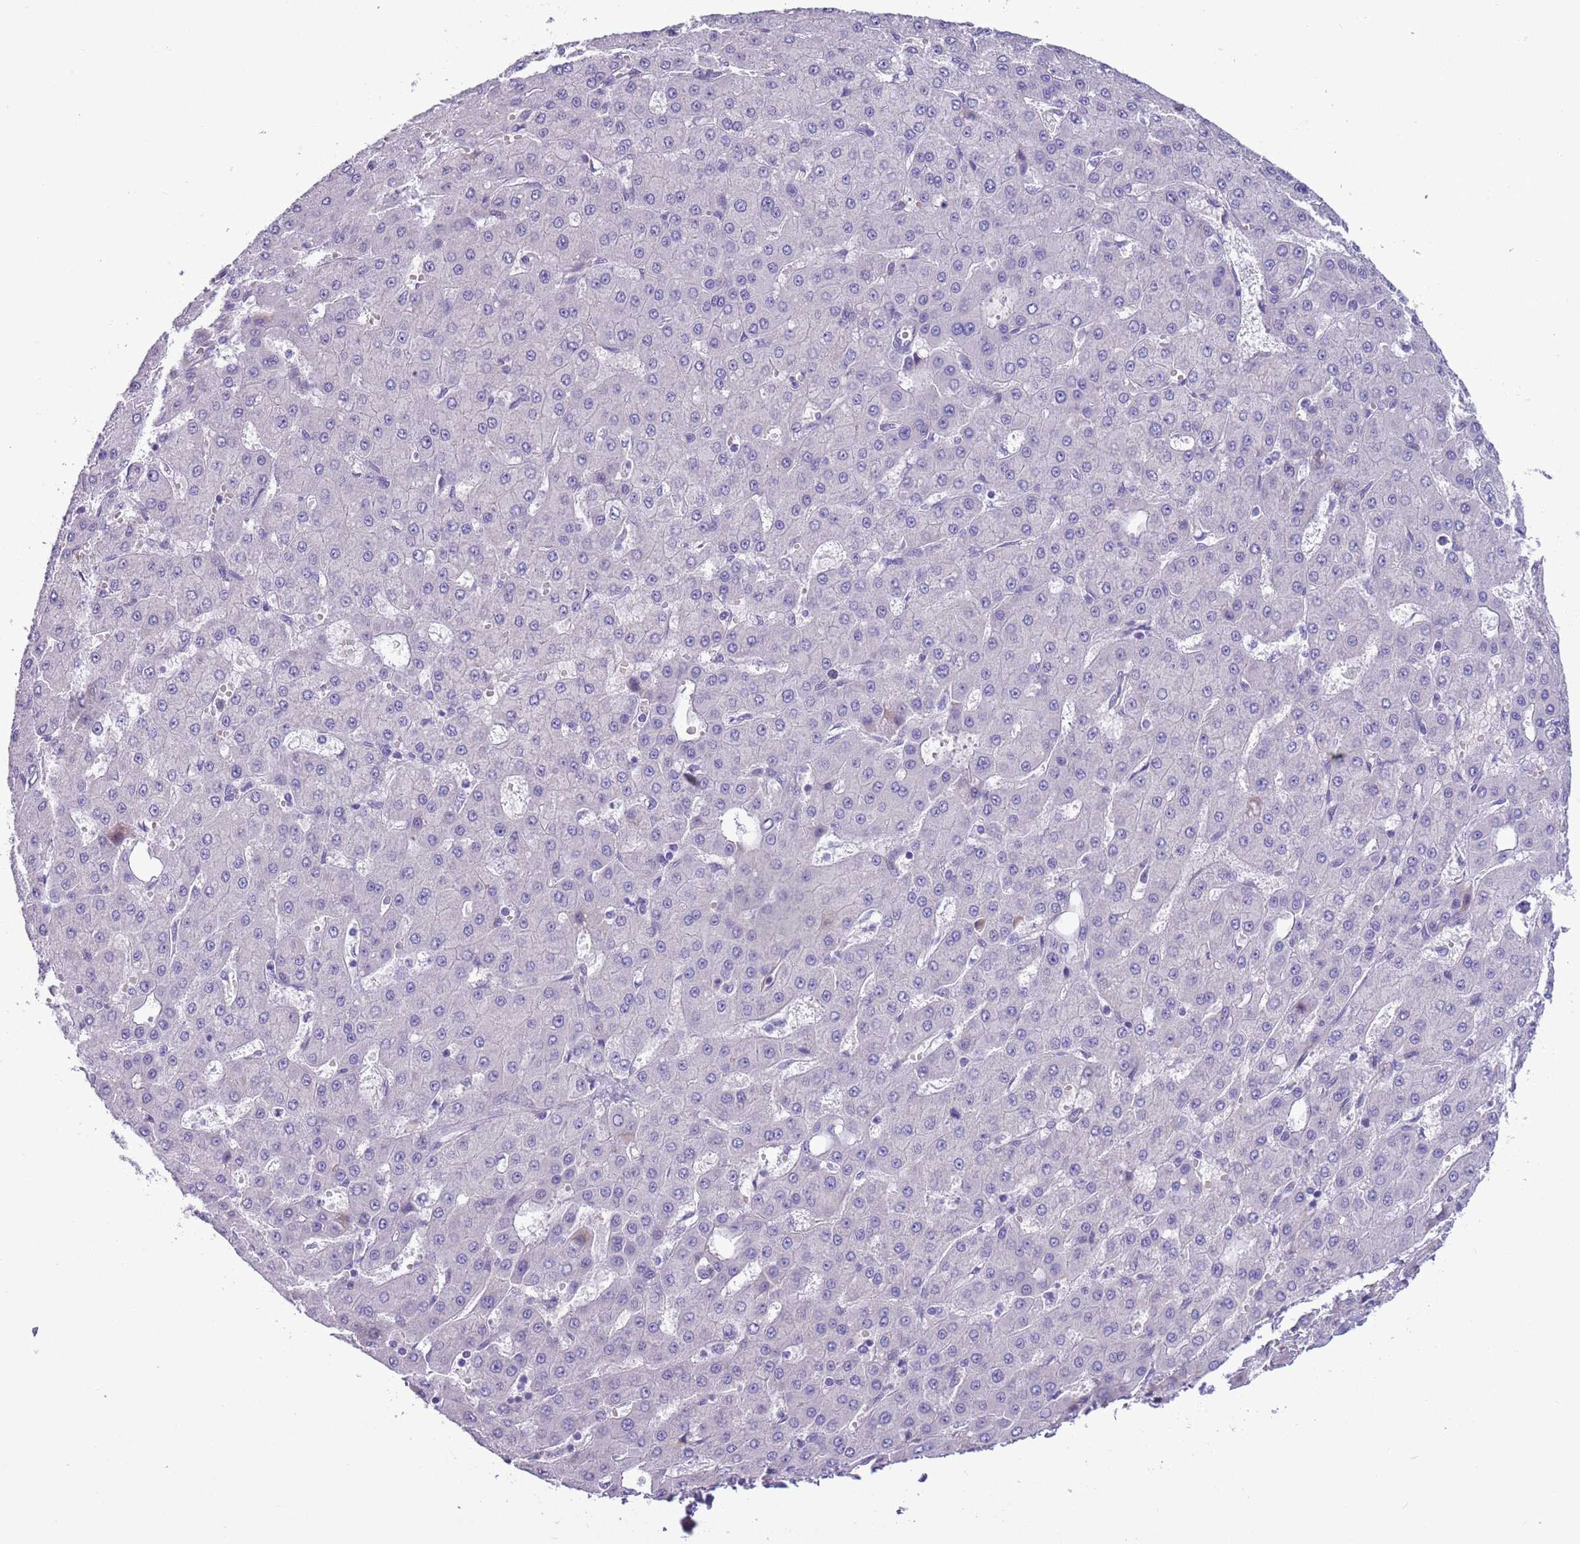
{"staining": {"intensity": "negative", "quantity": "none", "location": "none"}, "tissue": "liver cancer", "cell_type": "Tumor cells", "image_type": "cancer", "snomed": [{"axis": "morphology", "description": "Carcinoma, Hepatocellular, NOS"}, {"axis": "topography", "description": "Liver"}], "caption": "IHC photomicrograph of neoplastic tissue: human liver cancer (hepatocellular carcinoma) stained with DAB (3,3'-diaminobenzidine) demonstrates no significant protein expression in tumor cells.", "gene": "MRPL32", "patient": {"sex": "male", "age": 47}}